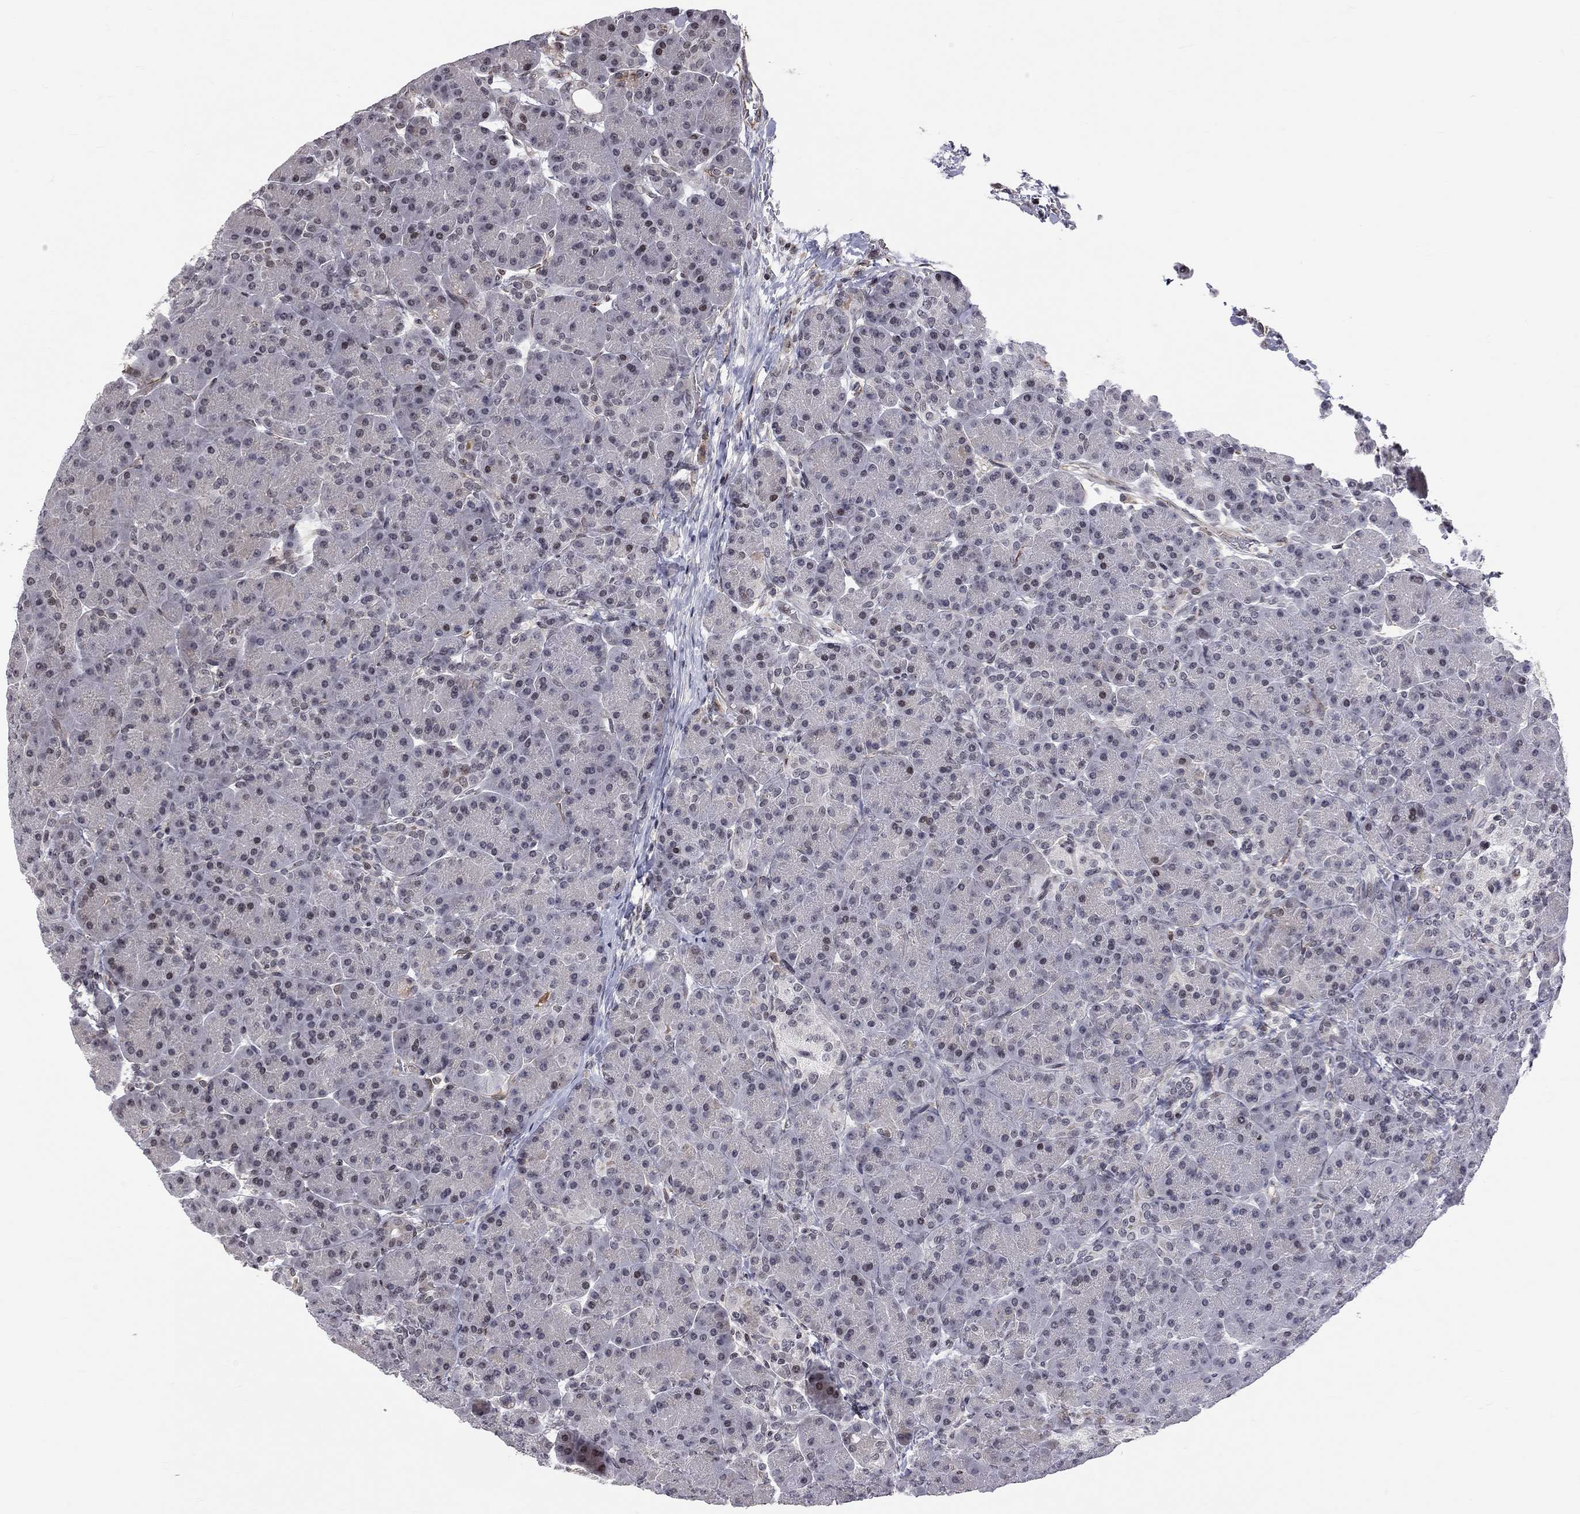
{"staining": {"intensity": "negative", "quantity": "none", "location": "none"}, "tissue": "pancreas", "cell_type": "Exocrine glandular cells", "image_type": "normal", "snomed": [{"axis": "morphology", "description": "Normal tissue, NOS"}, {"axis": "topography", "description": "Pancreas"}], "caption": "The histopathology image exhibits no significant expression in exocrine glandular cells of pancreas.", "gene": "MTNR1B", "patient": {"sex": "female", "age": 63}}